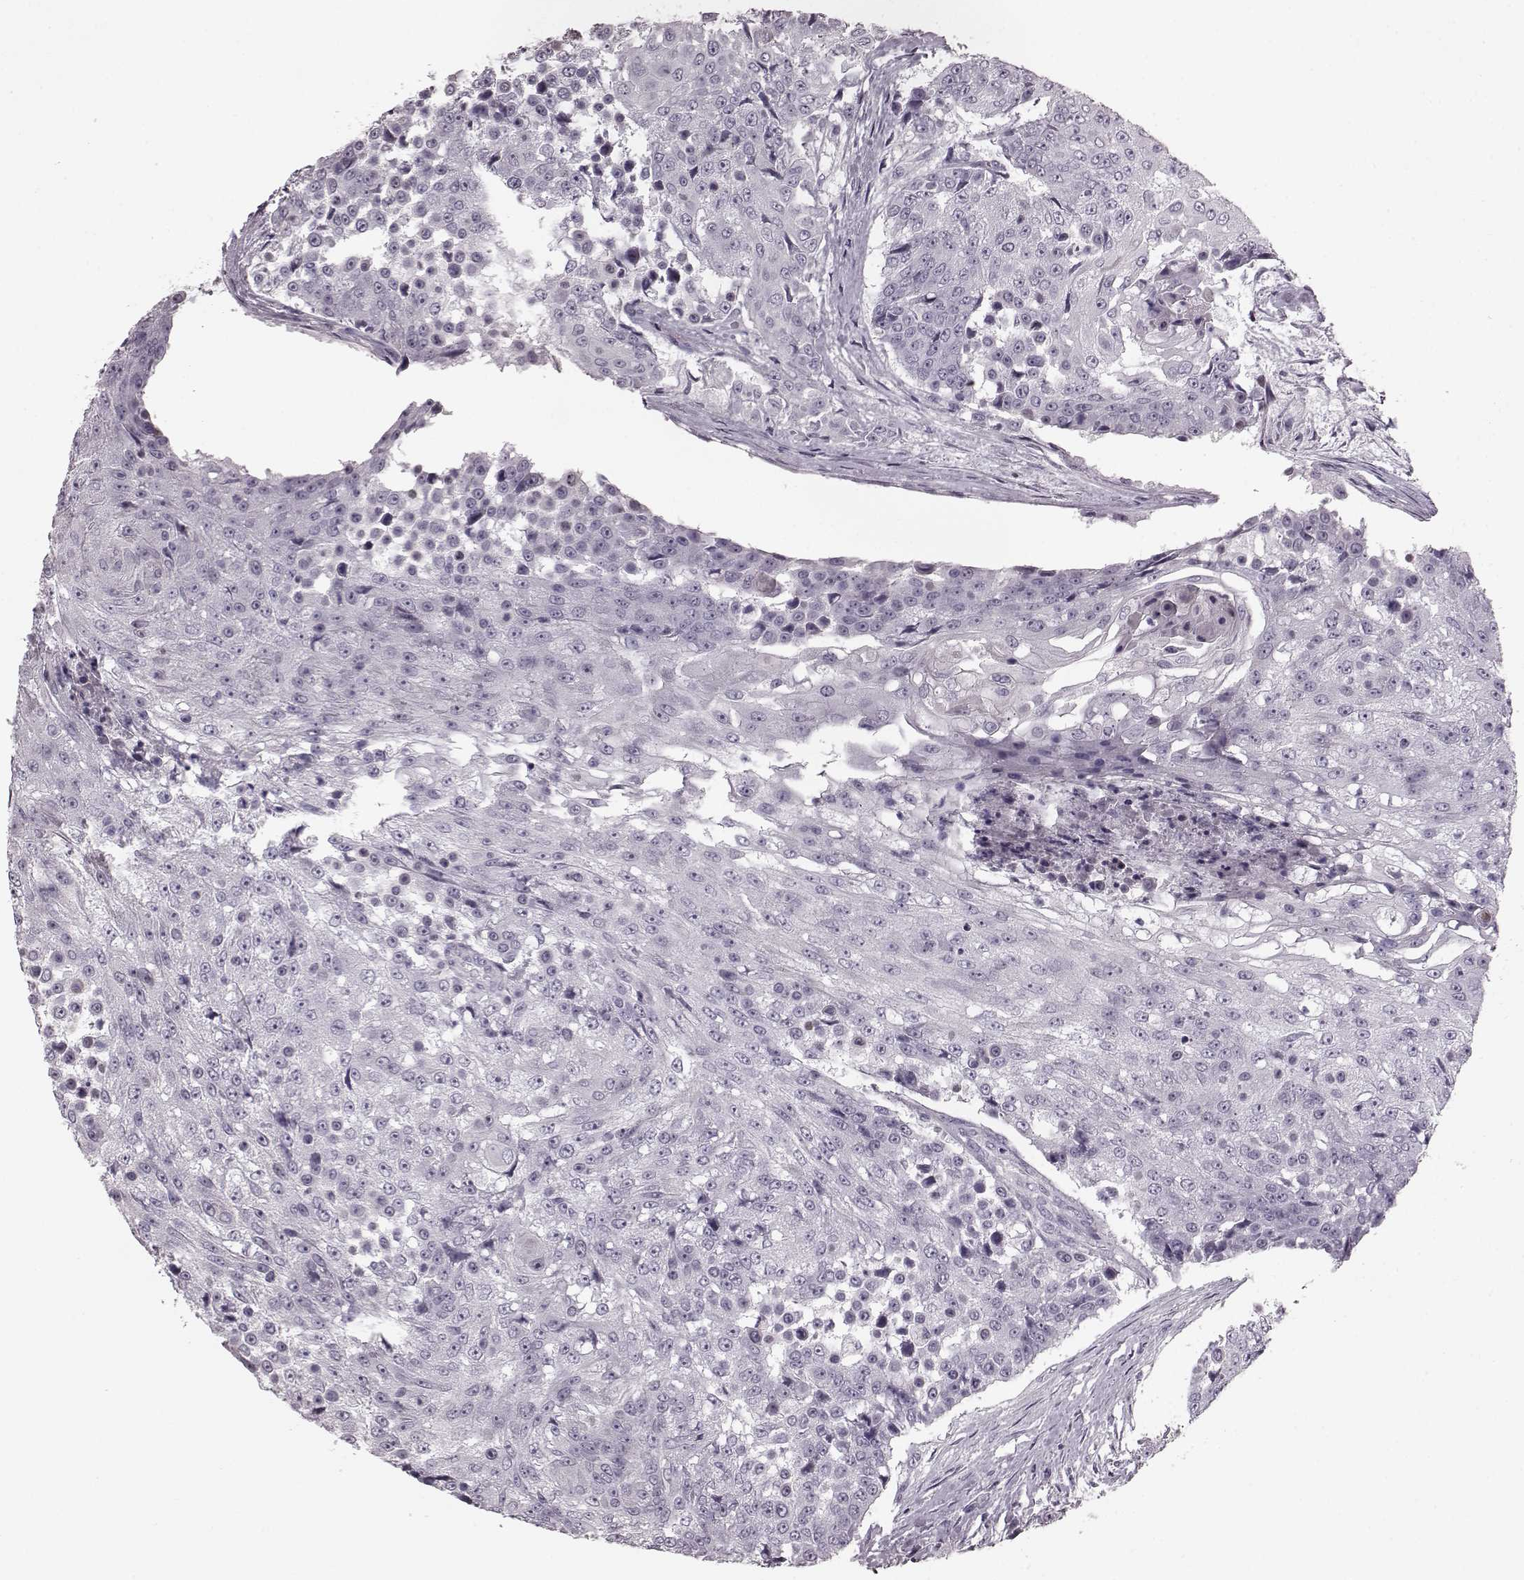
{"staining": {"intensity": "negative", "quantity": "none", "location": "none"}, "tissue": "urothelial cancer", "cell_type": "Tumor cells", "image_type": "cancer", "snomed": [{"axis": "morphology", "description": "Urothelial carcinoma, High grade"}, {"axis": "topography", "description": "Urinary bladder"}], "caption": "Urothelial carcinoma (high-grade) was stained to show a protein in brown. There is no significant staining in tumor cells. The staining is performed using DAB (3,3'-diaminobenzidine) brown chromogen with nuclei counter-stained in using hematoxylin.", "gene": "CST7", "patient": {"sex": "female", "age": 63}}